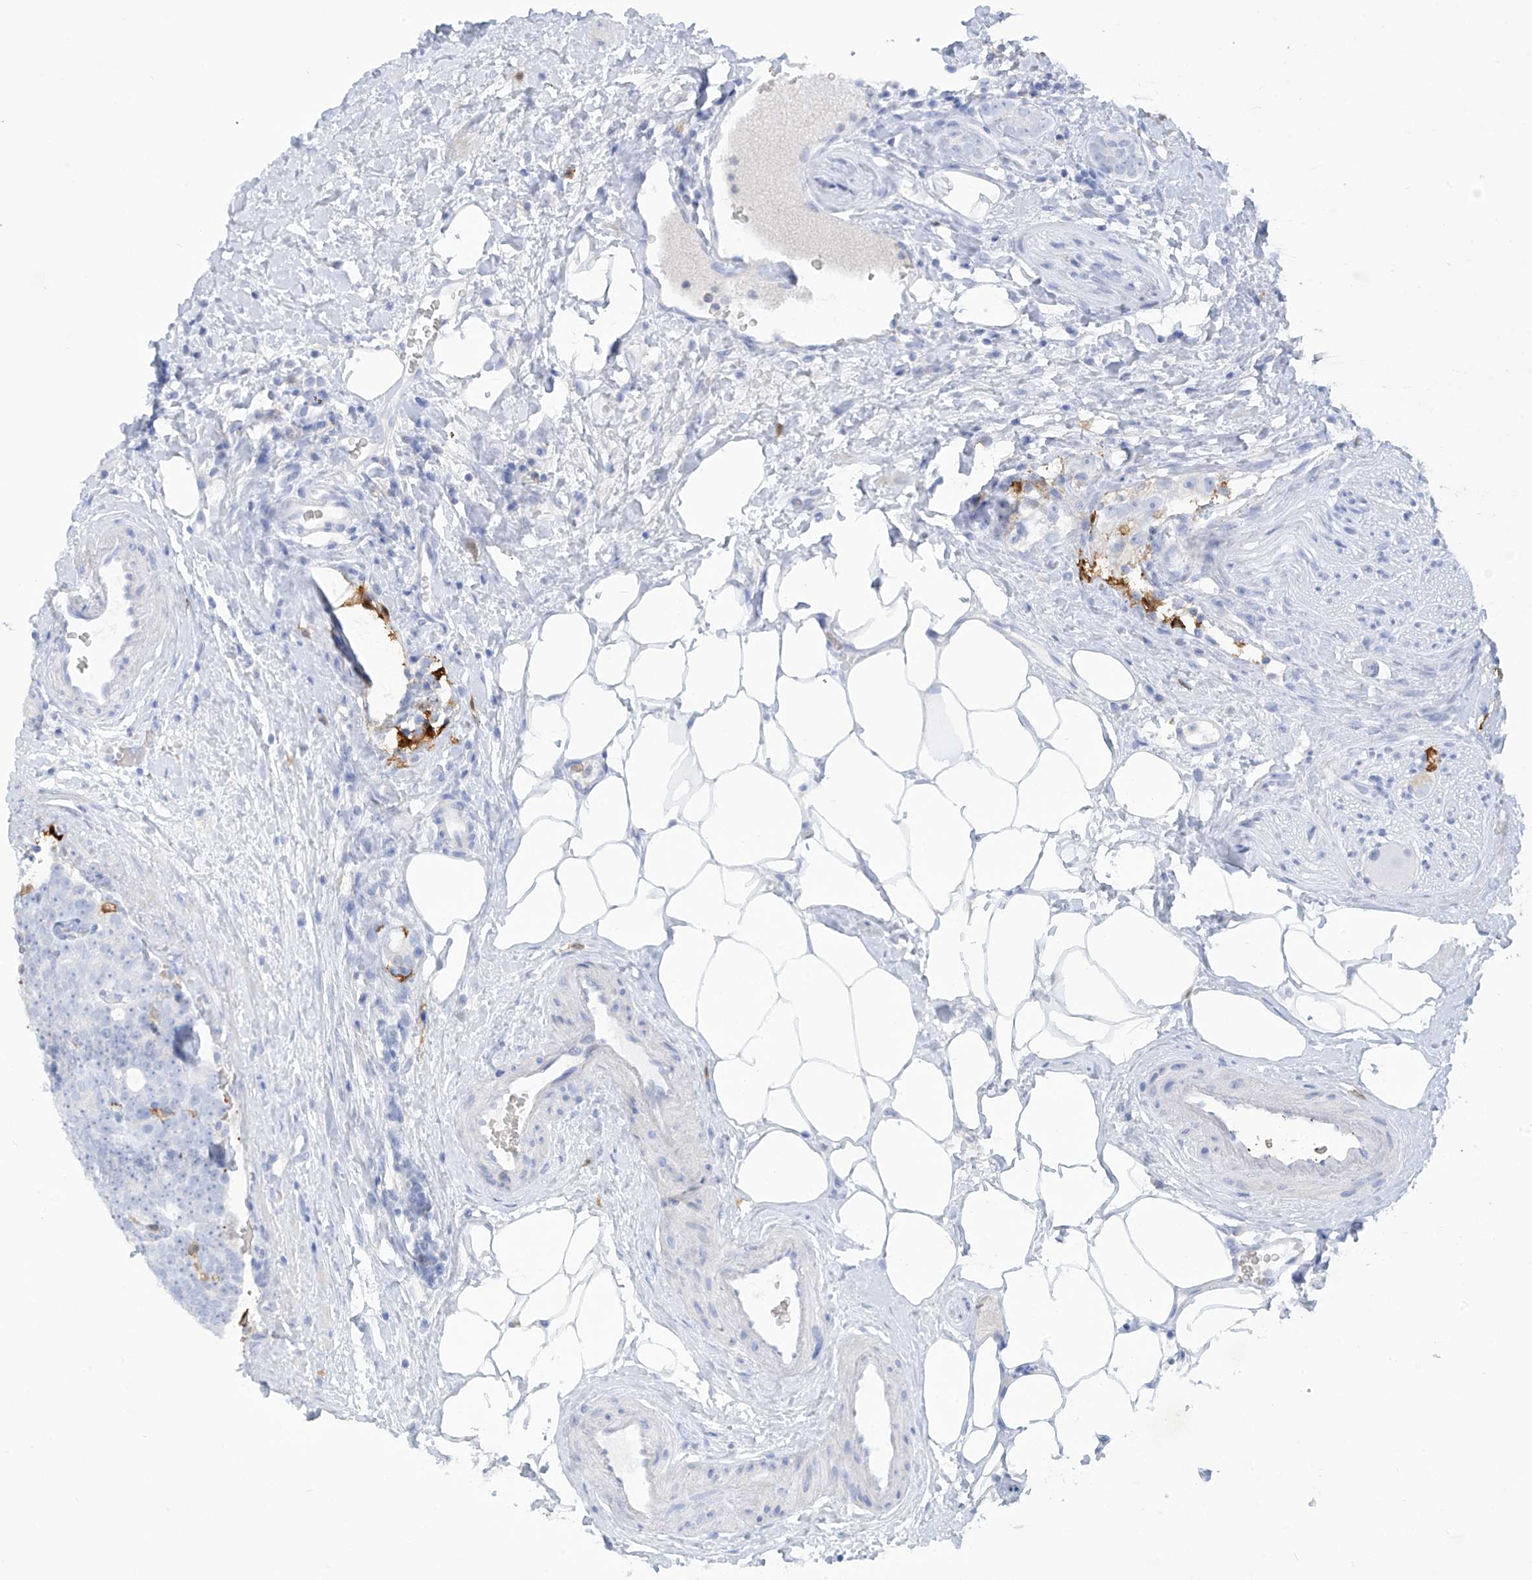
{"staining": {"intensity": "negative", "quantity": "none", "location": "none"}, "tissue": "prostate cancer", "cell_type": "Tumor cells", "image_type": "cancer", "snomed": [{"axis": "morphology", "description": "Adenocarcinoma, High grade"}, {"axis": "topography", "description": "Prostate"}], "caption": "Immunohistochemical staining of prostate cancer exhibits no significant staining in tumor cells.", "gene": "TRMT2B", "patient": {"sex": "male", "age": 56}}